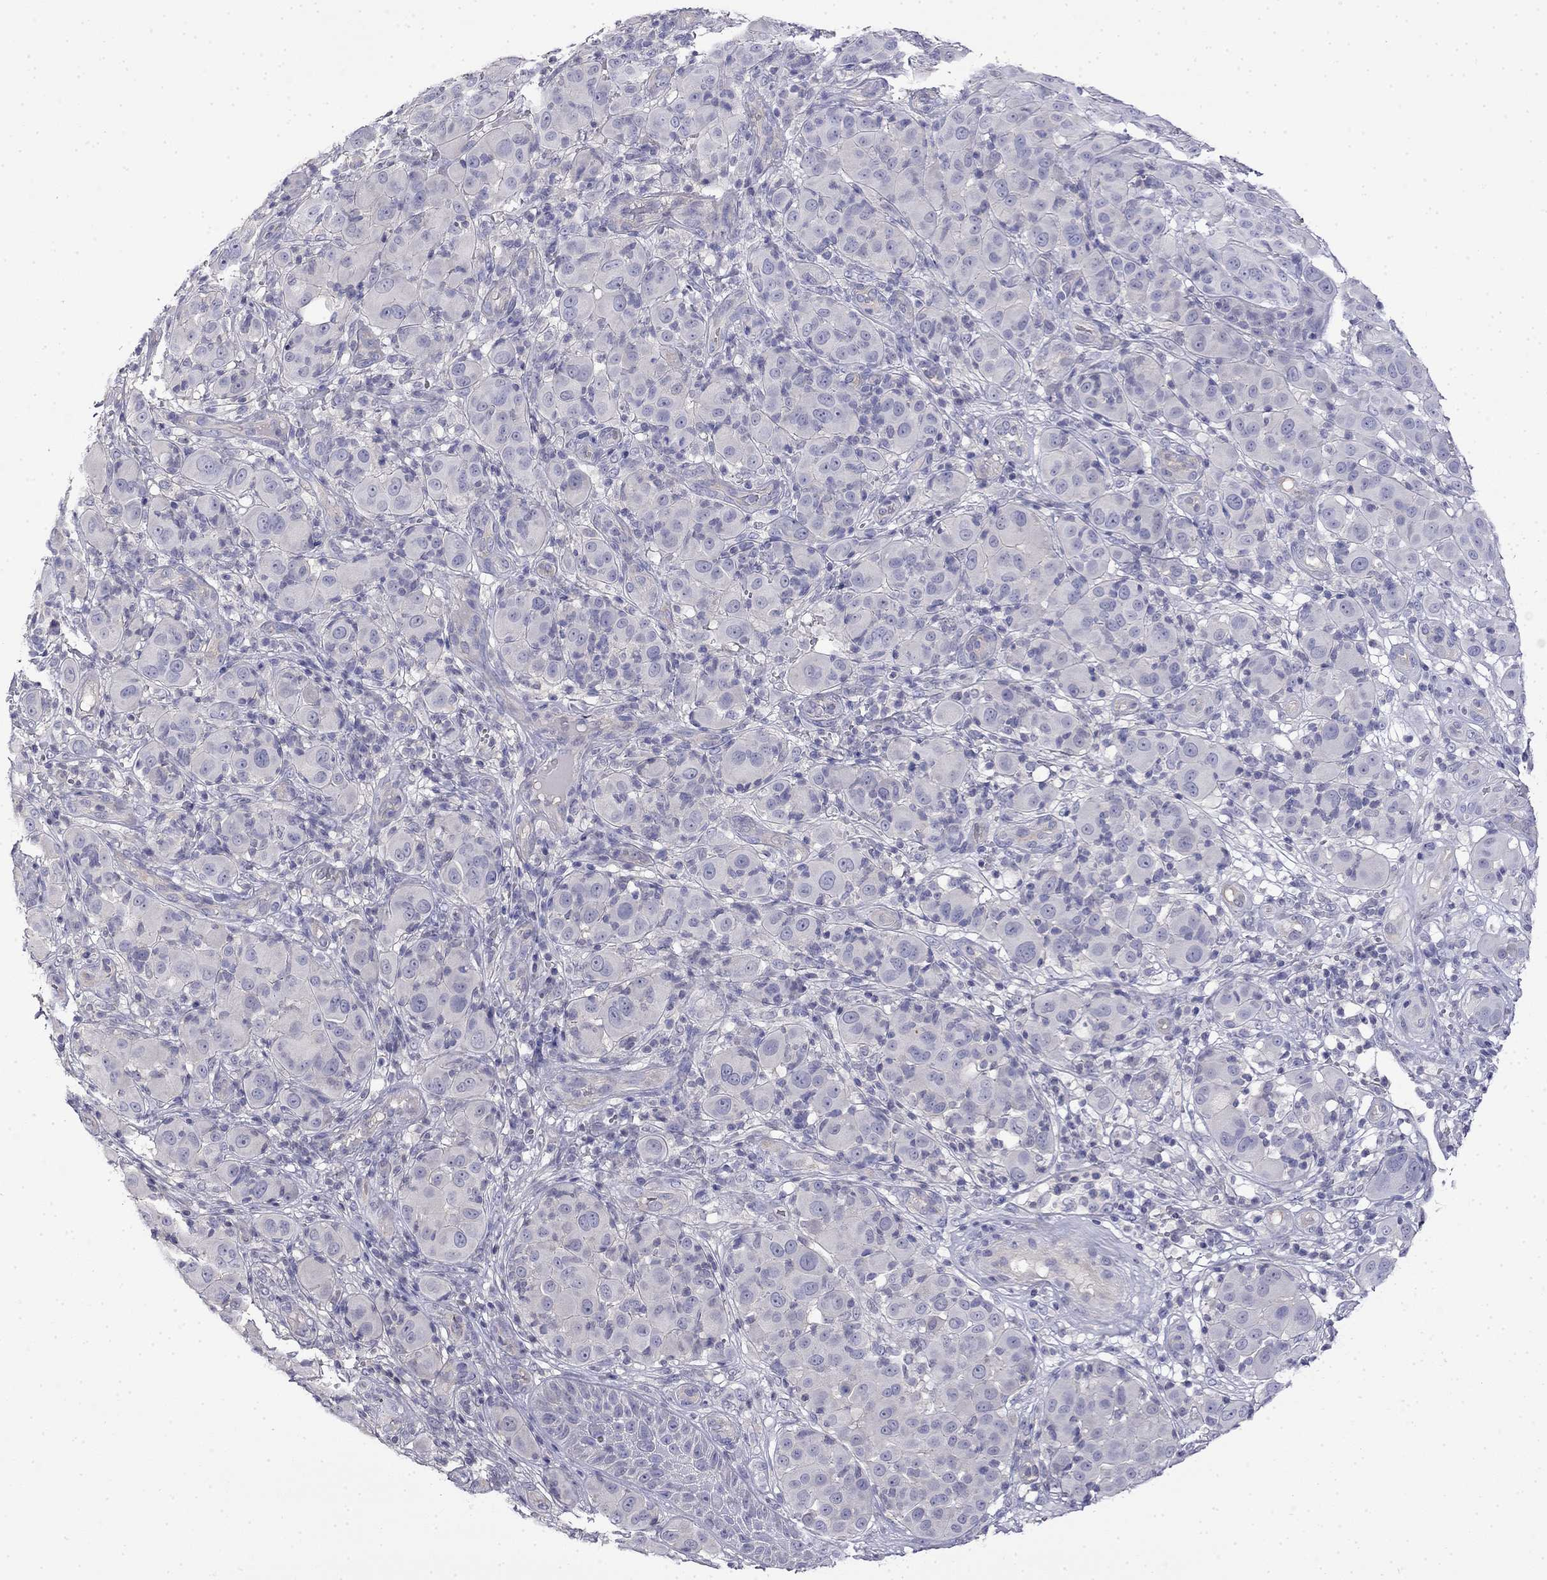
{"staining": {"intensity": "negative", "quantity": "none", "location": "none"}, "tissue": "melanoma", "cell_type": "Tumor cells", "image_type": "cancer", "snomed": [{"axis": "morphology", "description": "Malignant melanoma, NOS"}, {"axis": "topography", "description": "Skin"}], "caption": "Immunohistochemistry (IHC) of malignant melanoma shows no positivity in tumor cells.", "gene": "GUCA1B", "patient": {"sex": "female", "age": 87}}